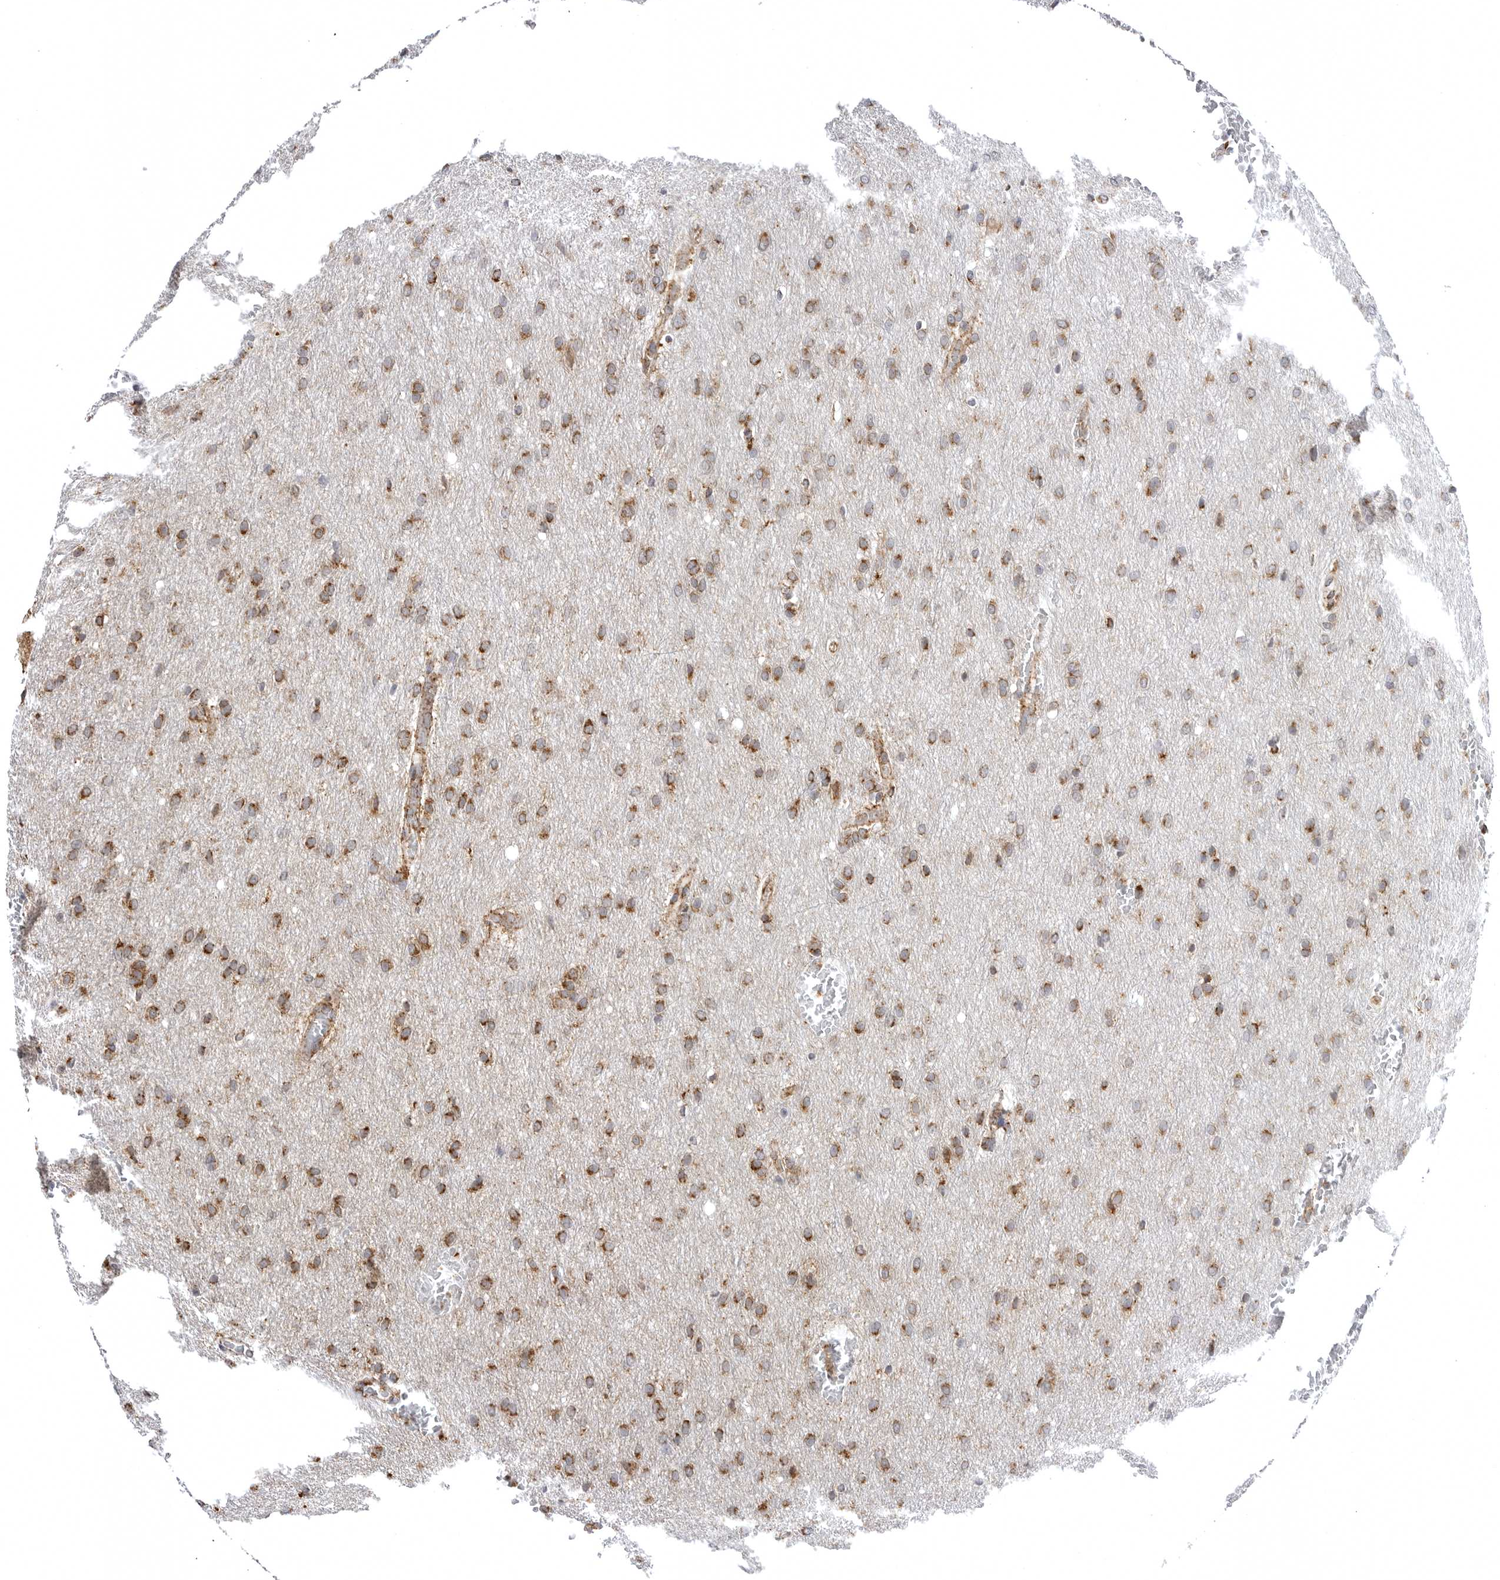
{"staining": {"intensity": "moderate", "quantity": ">75%", "location": "cytoplasmic/membranous"}, "tissue": "glioma", "cell_type": "Tumor cells", "image_type": "cancer", "snomed": [{"axis": "morphology", "description": "Glioma, malignant, Low grade"}, {"axis": "topography", "description": "Brain"}], "caption": "Malignant glioma (low-grade) was stained to show a protein in brown. There is medium levels of moderate cytoplasmic/membranous positivity in approximately >75% of tumor cells.", "gene": "TUFM", "patient": {"sex": "female", "age": 37}}